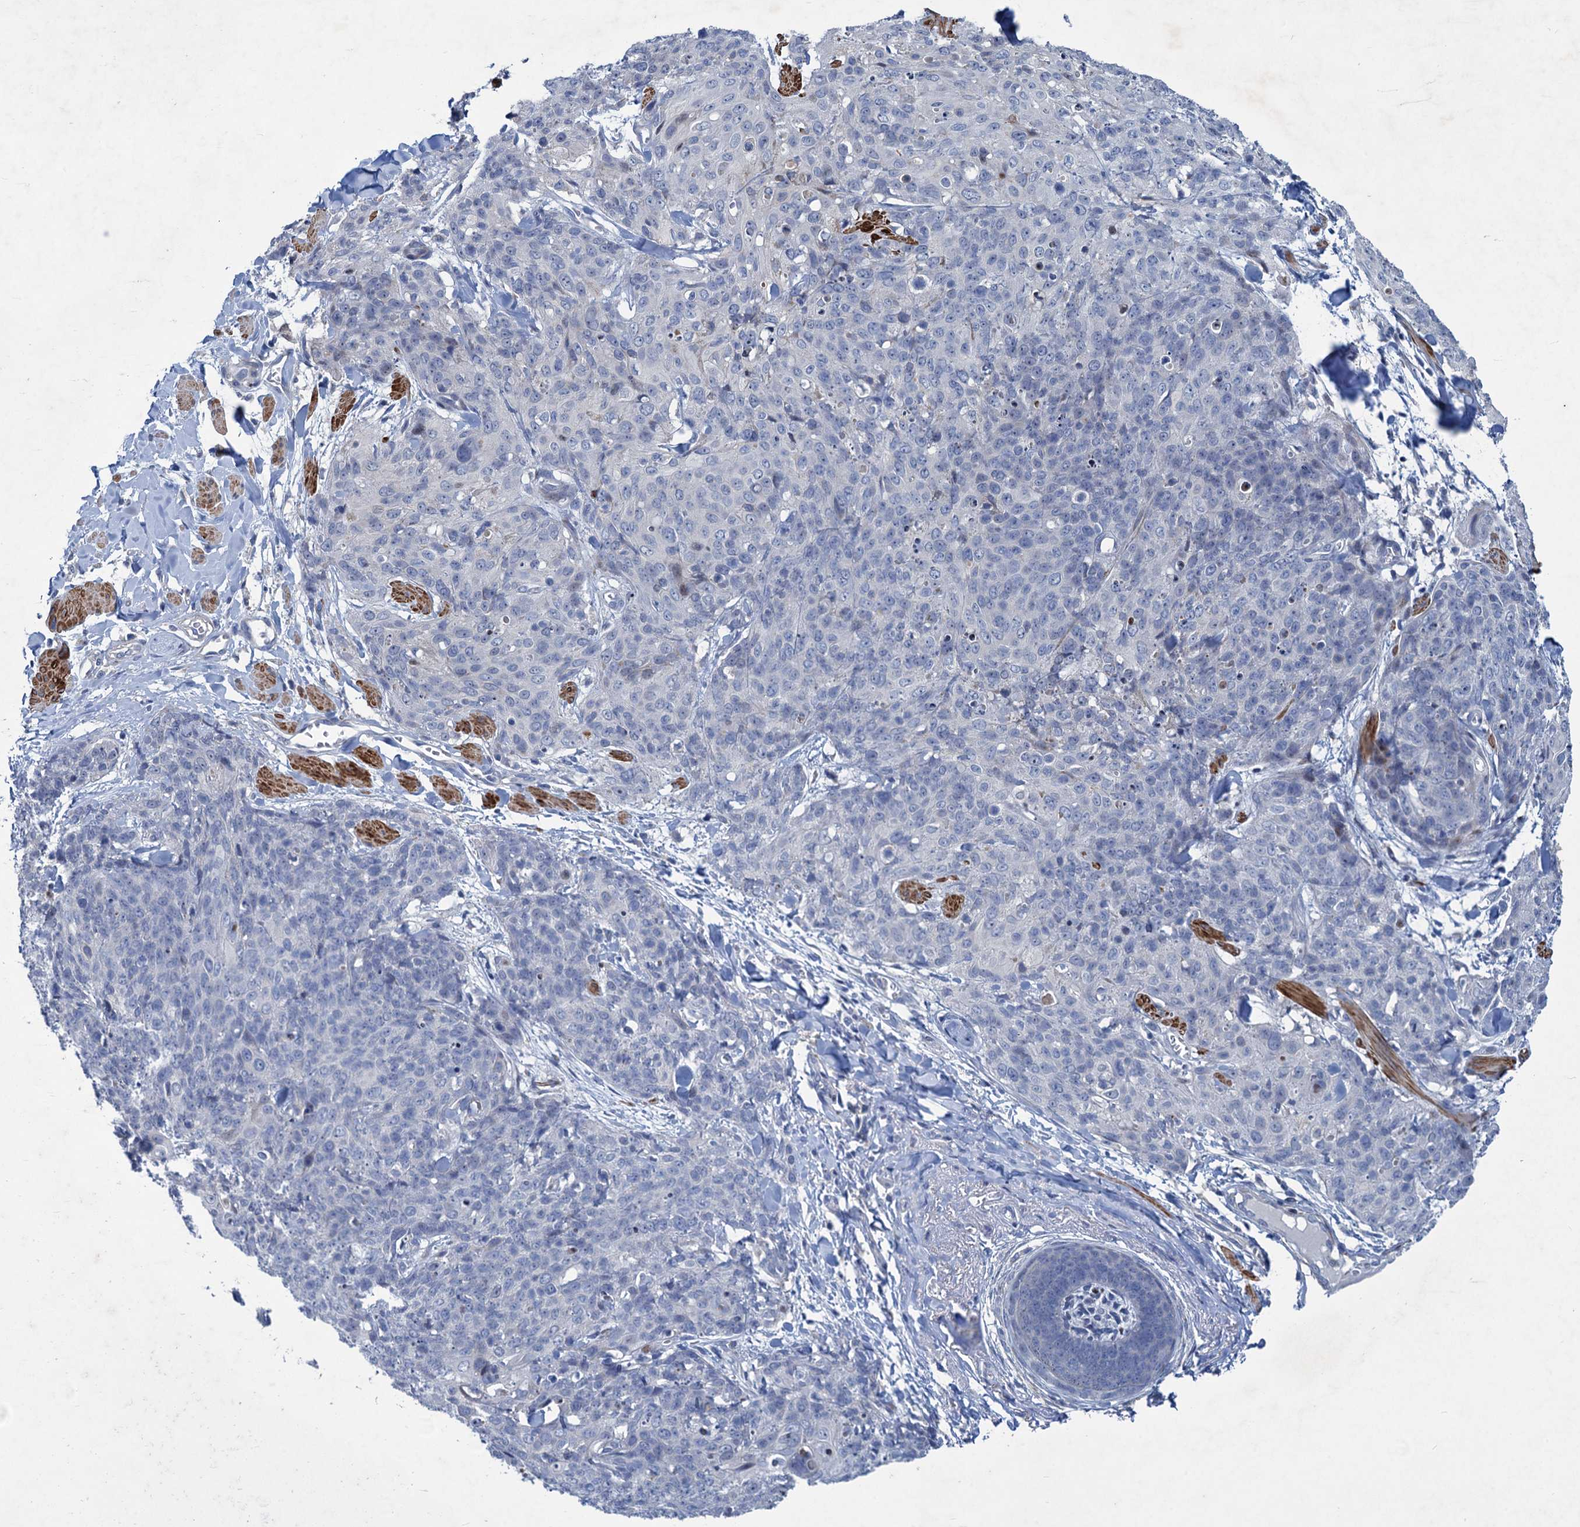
{"staining": {"intensity": "negative", "quantity": "none", "location": "none"}, "tissue": "skin cancer", "cell_type": "Tumor cells", "image_type": "cancer", "snomed": [{"axis": "morphology", "description": "Squamous cell carcinoma, NOS"}, {"axis": "topography", "description": "Skin"}, {"axis": "topography", "description": "Vulva"}], "caption": "Skin squamous cell carcinoma was stained to show a protein in brown. There is no significant expression in tumor cells.", "gene": "ESYT3", "patient": {"sex": "female", "age": 85}}